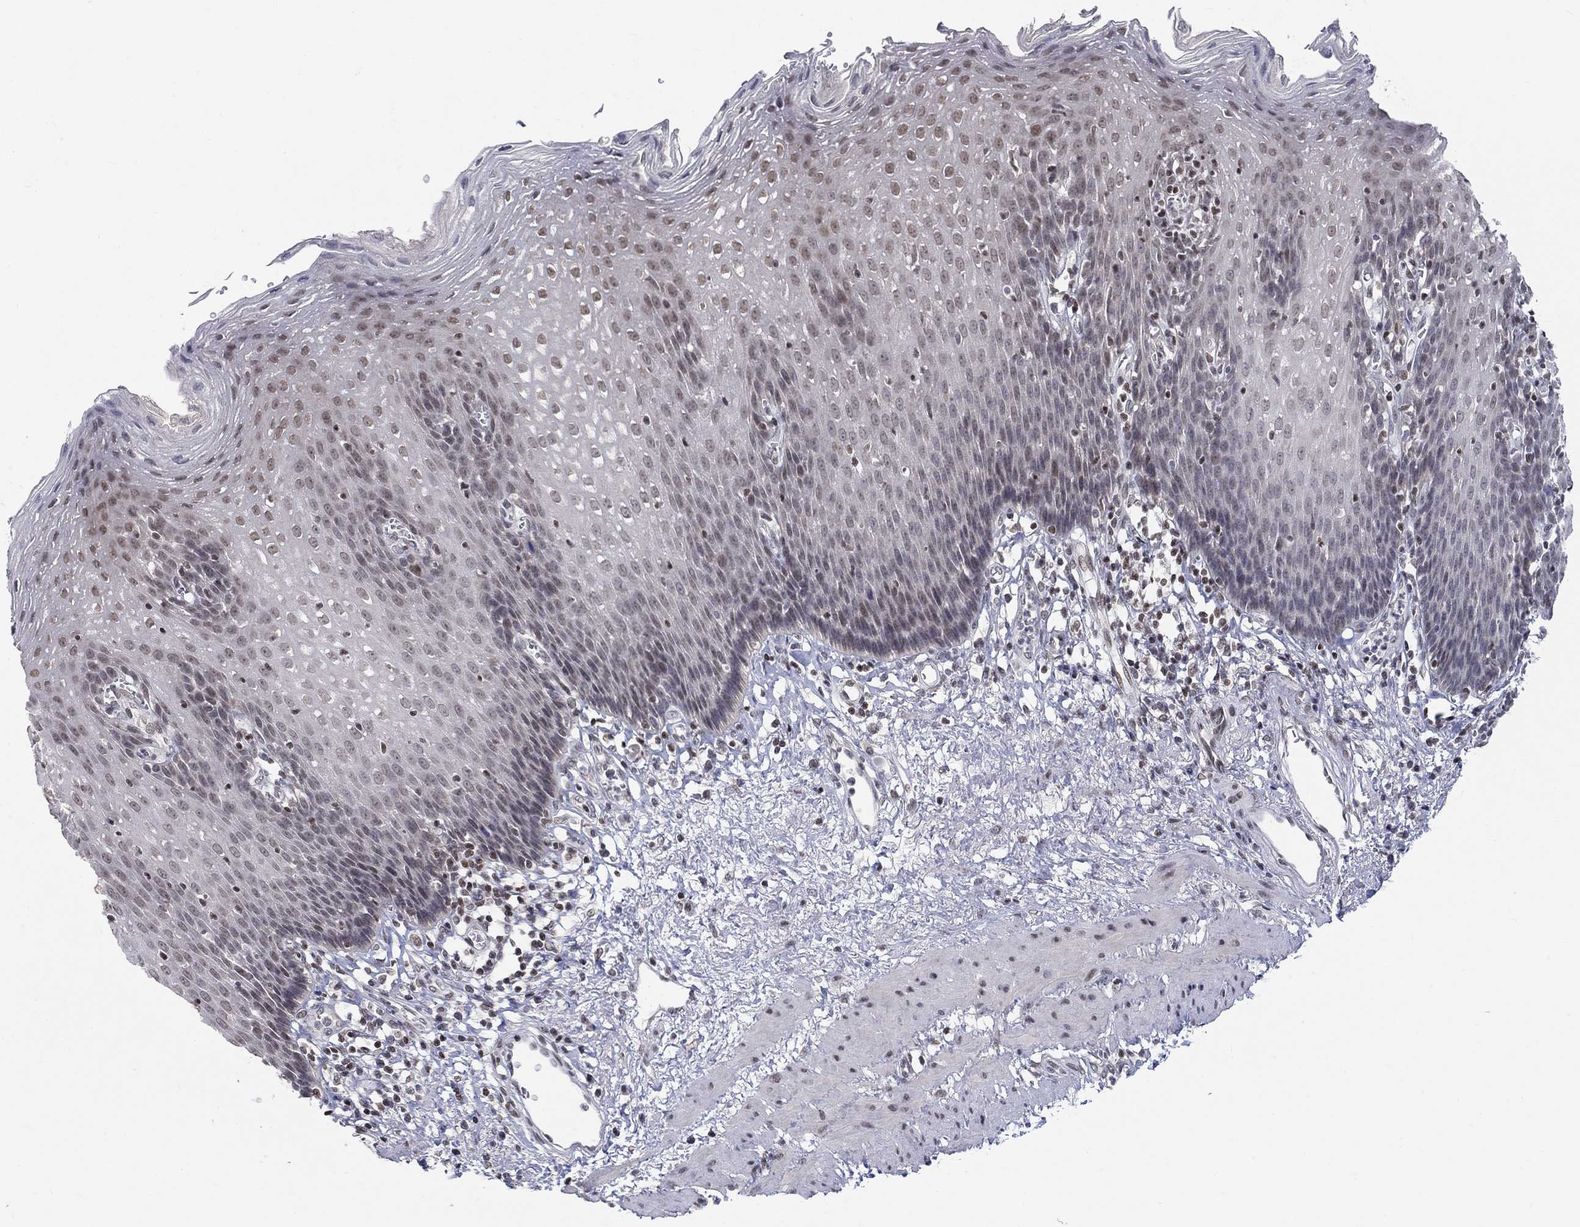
{"staining": {"intensity": "moderate", "quantity": "<25%", "location": "nuclear"}, "tissue": "esophagus", "cell_type": "Squamous epithelial cells", "image_type": "normal", "snomed": [{"axis": "morphology", "description": "Normal tissue, NOS"}, {"axis": "topography", "description": "Esophagus"}], "caption": "This is an image of immunohistochemistry staining of normal esophagus, which shows moderate expression in the nuclear of squamous epithelial cells.", "gene": "KLF12", "patient": {"sex": "male", "age": 57}}